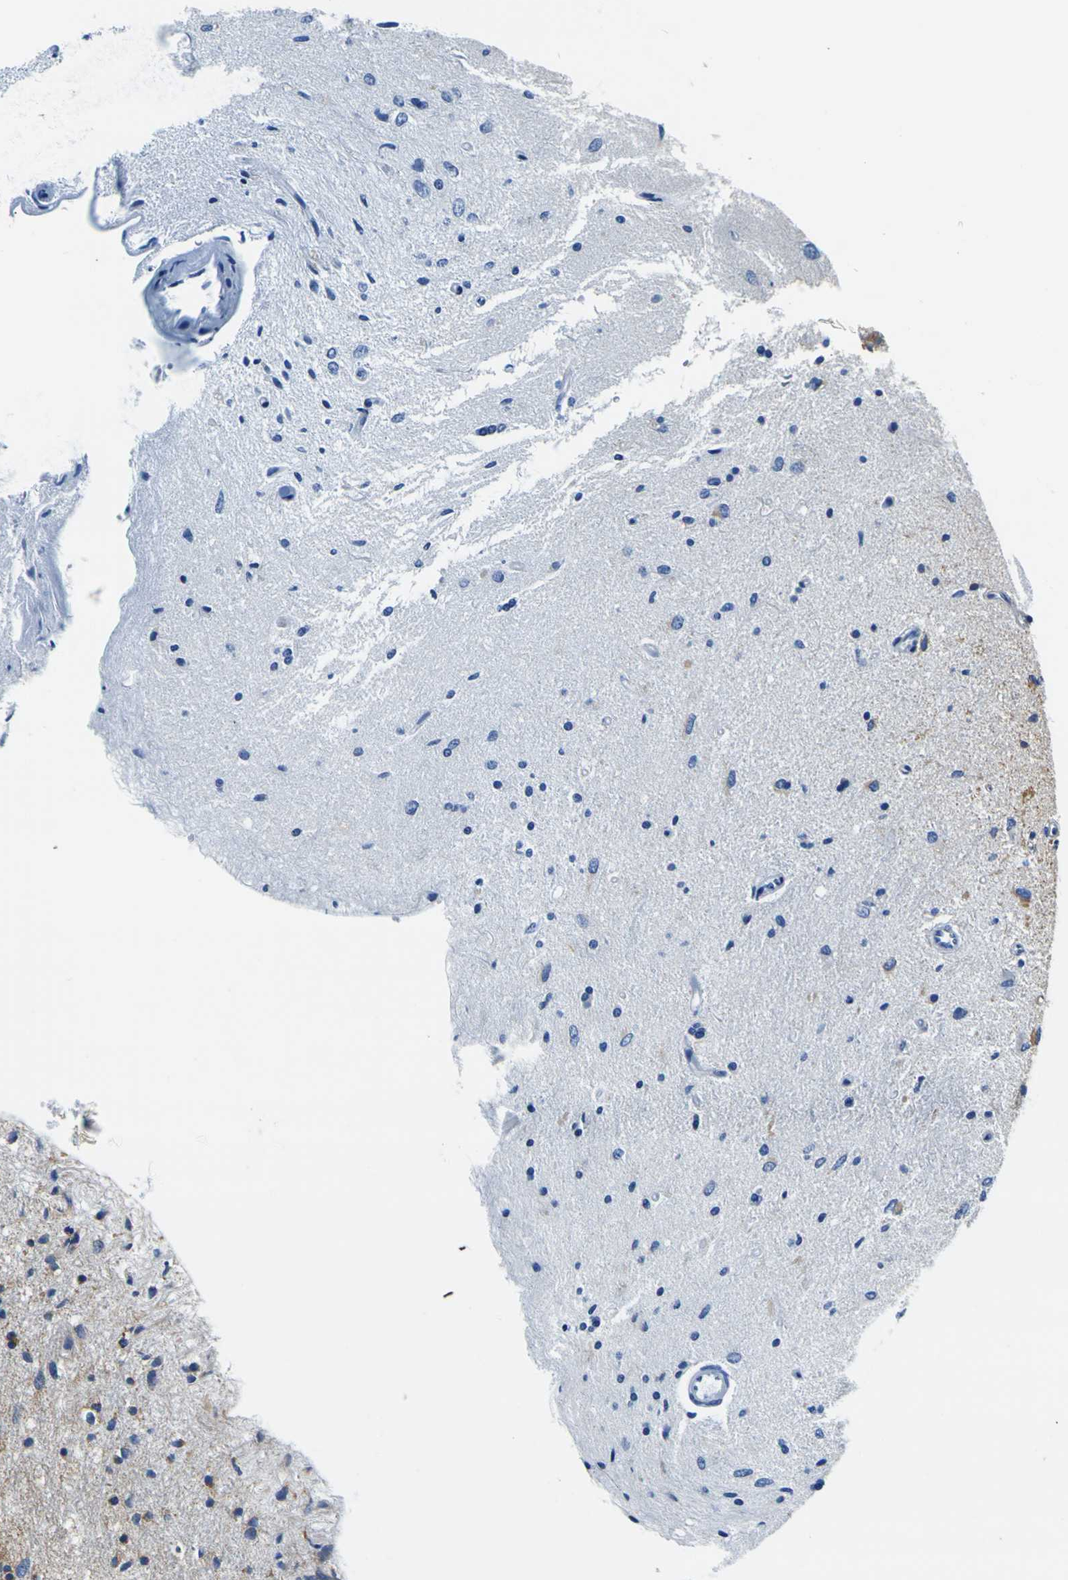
{"staining": {"intensity": "moderate", "quantity": "<25%", "location": "cytoplasmic/membranous"}, "tissue": "glioma", "cell_type": "Tumor cells", "image_type": "cancer", "snomed": [{"axis": "morphology", "description": "Glioma, malignant, Low grade"}, {"axis": "topography", "description": "Brain"}], "caption": "The micrograph displays immunohistochemical staining of glioma. There is moderate cytoplasmic/membranous positivity is appreciated in approximately <25% of tumor cells.", "gene": "LRP4", "patient": {"sex": "male", "age": 77}}